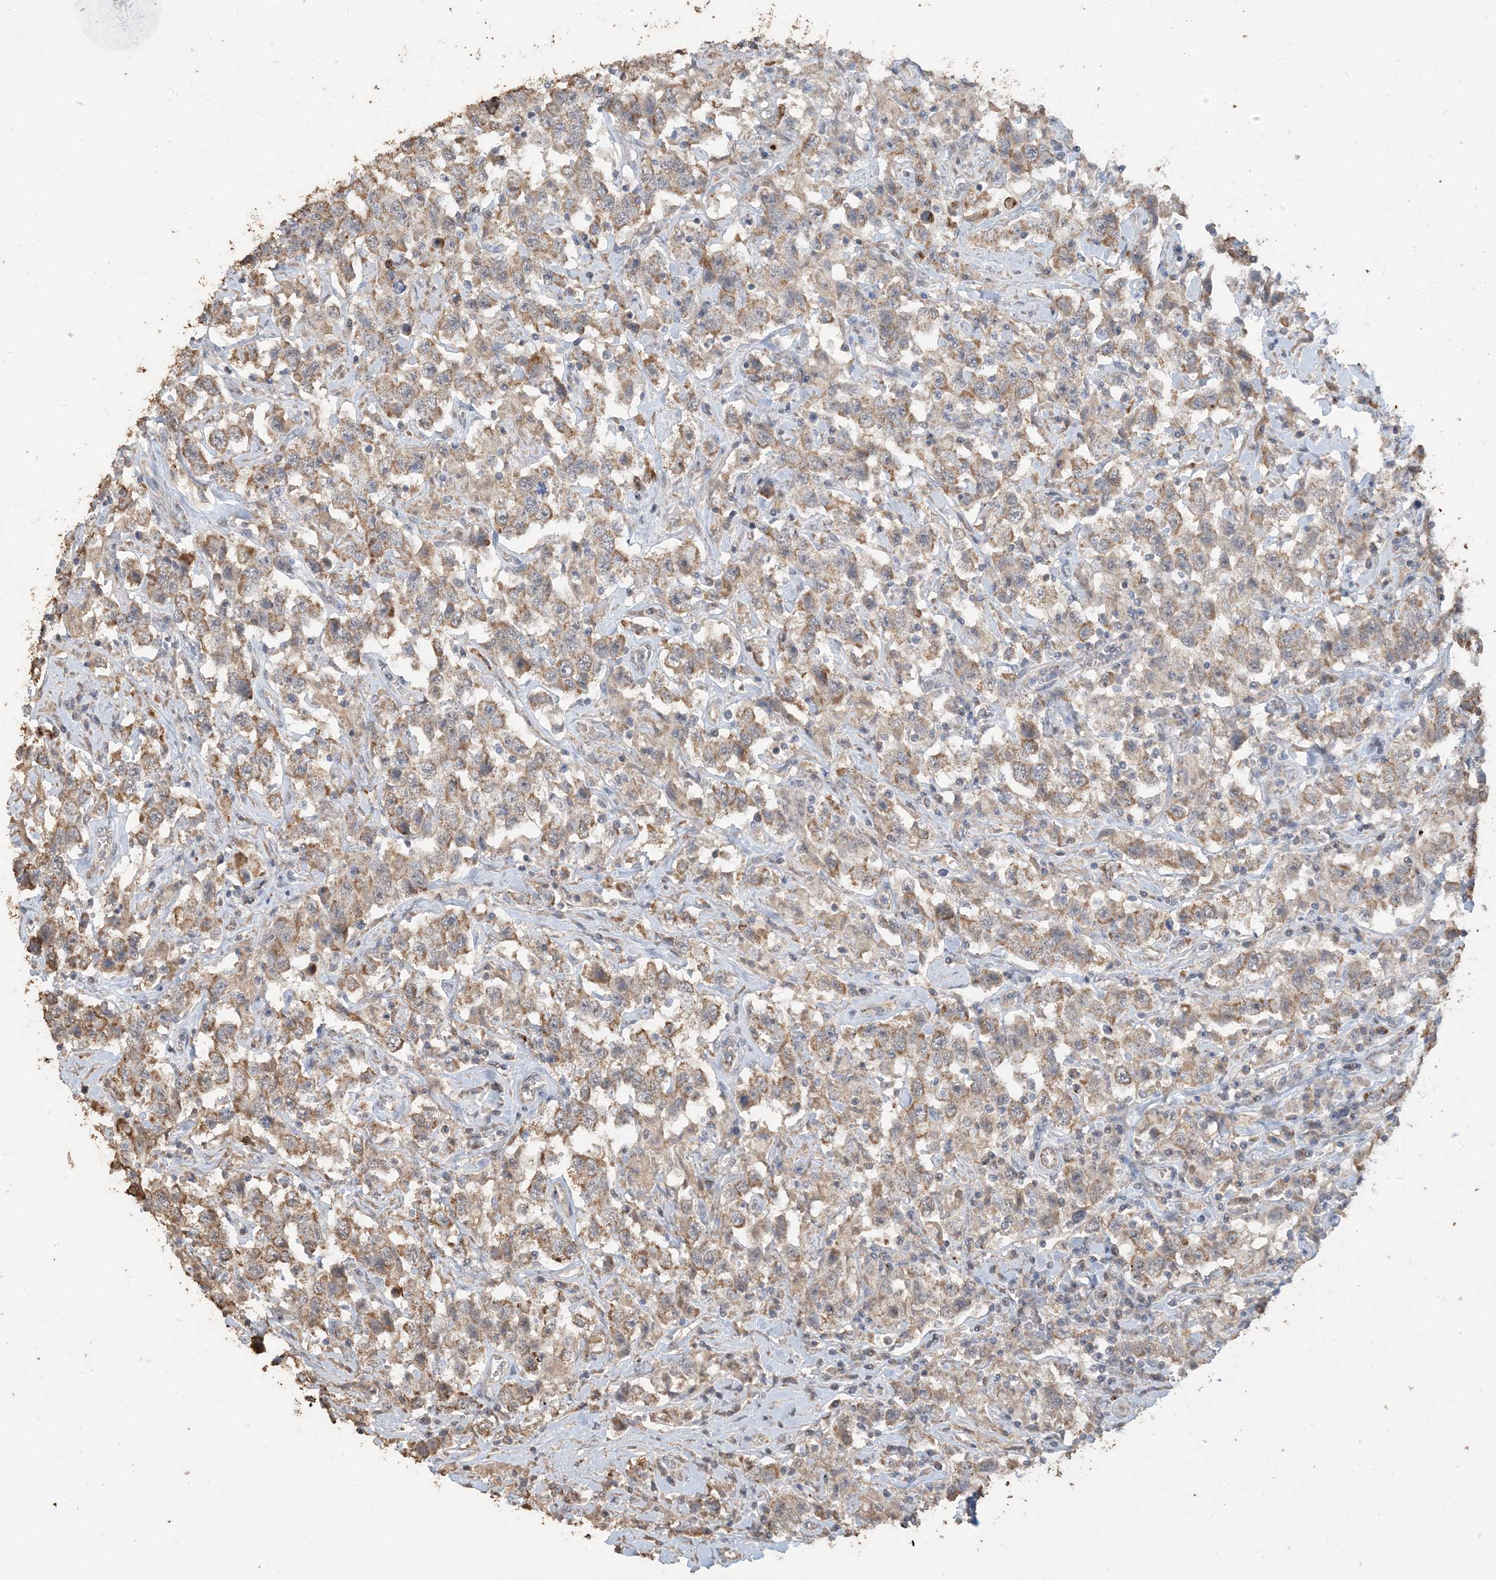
{"staining": {"intensity": "moderate", "quantity": ">75%", "location": "cytoplasmic/membranous"}, "tissue": "testis cancer", "cell_type": "Tumor cells", "image_type": "cancer", "snomed": [{"axis": "morphology", "description": "Seminoma, NOS"}, {"axis": "topography", "description": "Testis"}], "caption": "High-power microscopy captured an immunohistochemistry photomicrograph of testis cancer (seminoma), revealing moderate cytoplasmic/membranous expression in about >75% of tumor cells.", "gene": "SFMBT2", "patient": {"sex": "male", "age": 41}}